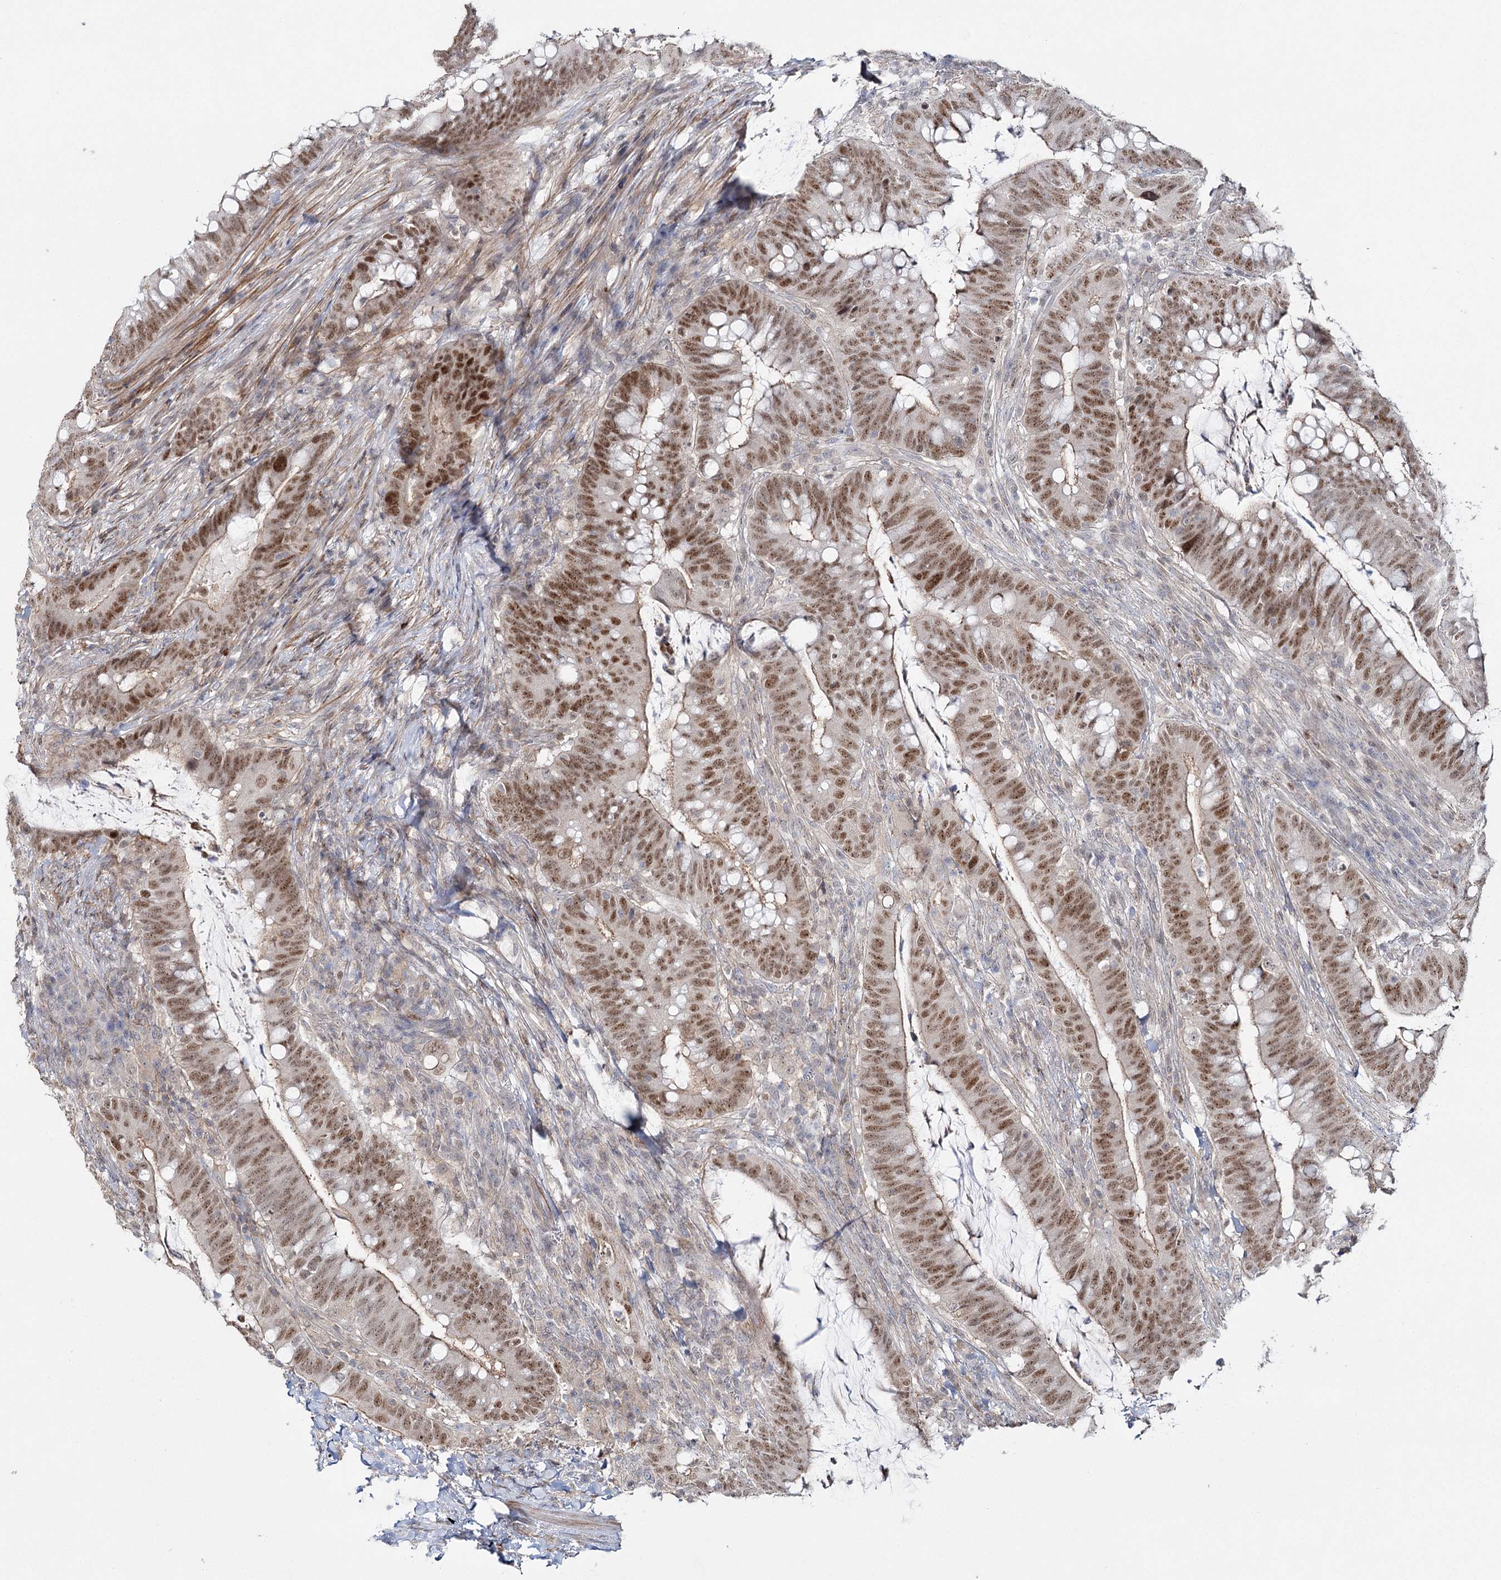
{"staining": {"intensity": "moderate", "quantity": ">75%", "location": "nuclear"}, "tissue": "colorectal cancer", "cell_type": "Tumor cells", "image_type": "cancer", "snomed": [{"axis": "morphology", "description": "Adenocarcinoma, NOS"}, {"axis": "topography", "description": "Colon"}], "caption": "Protein staining displays moderate nuclear positivity in about >75% of tumor cells in colorectal adenocarcinoma.", "gene": "ZC3H8", "patient": {"sex": "female", "age": 66}}